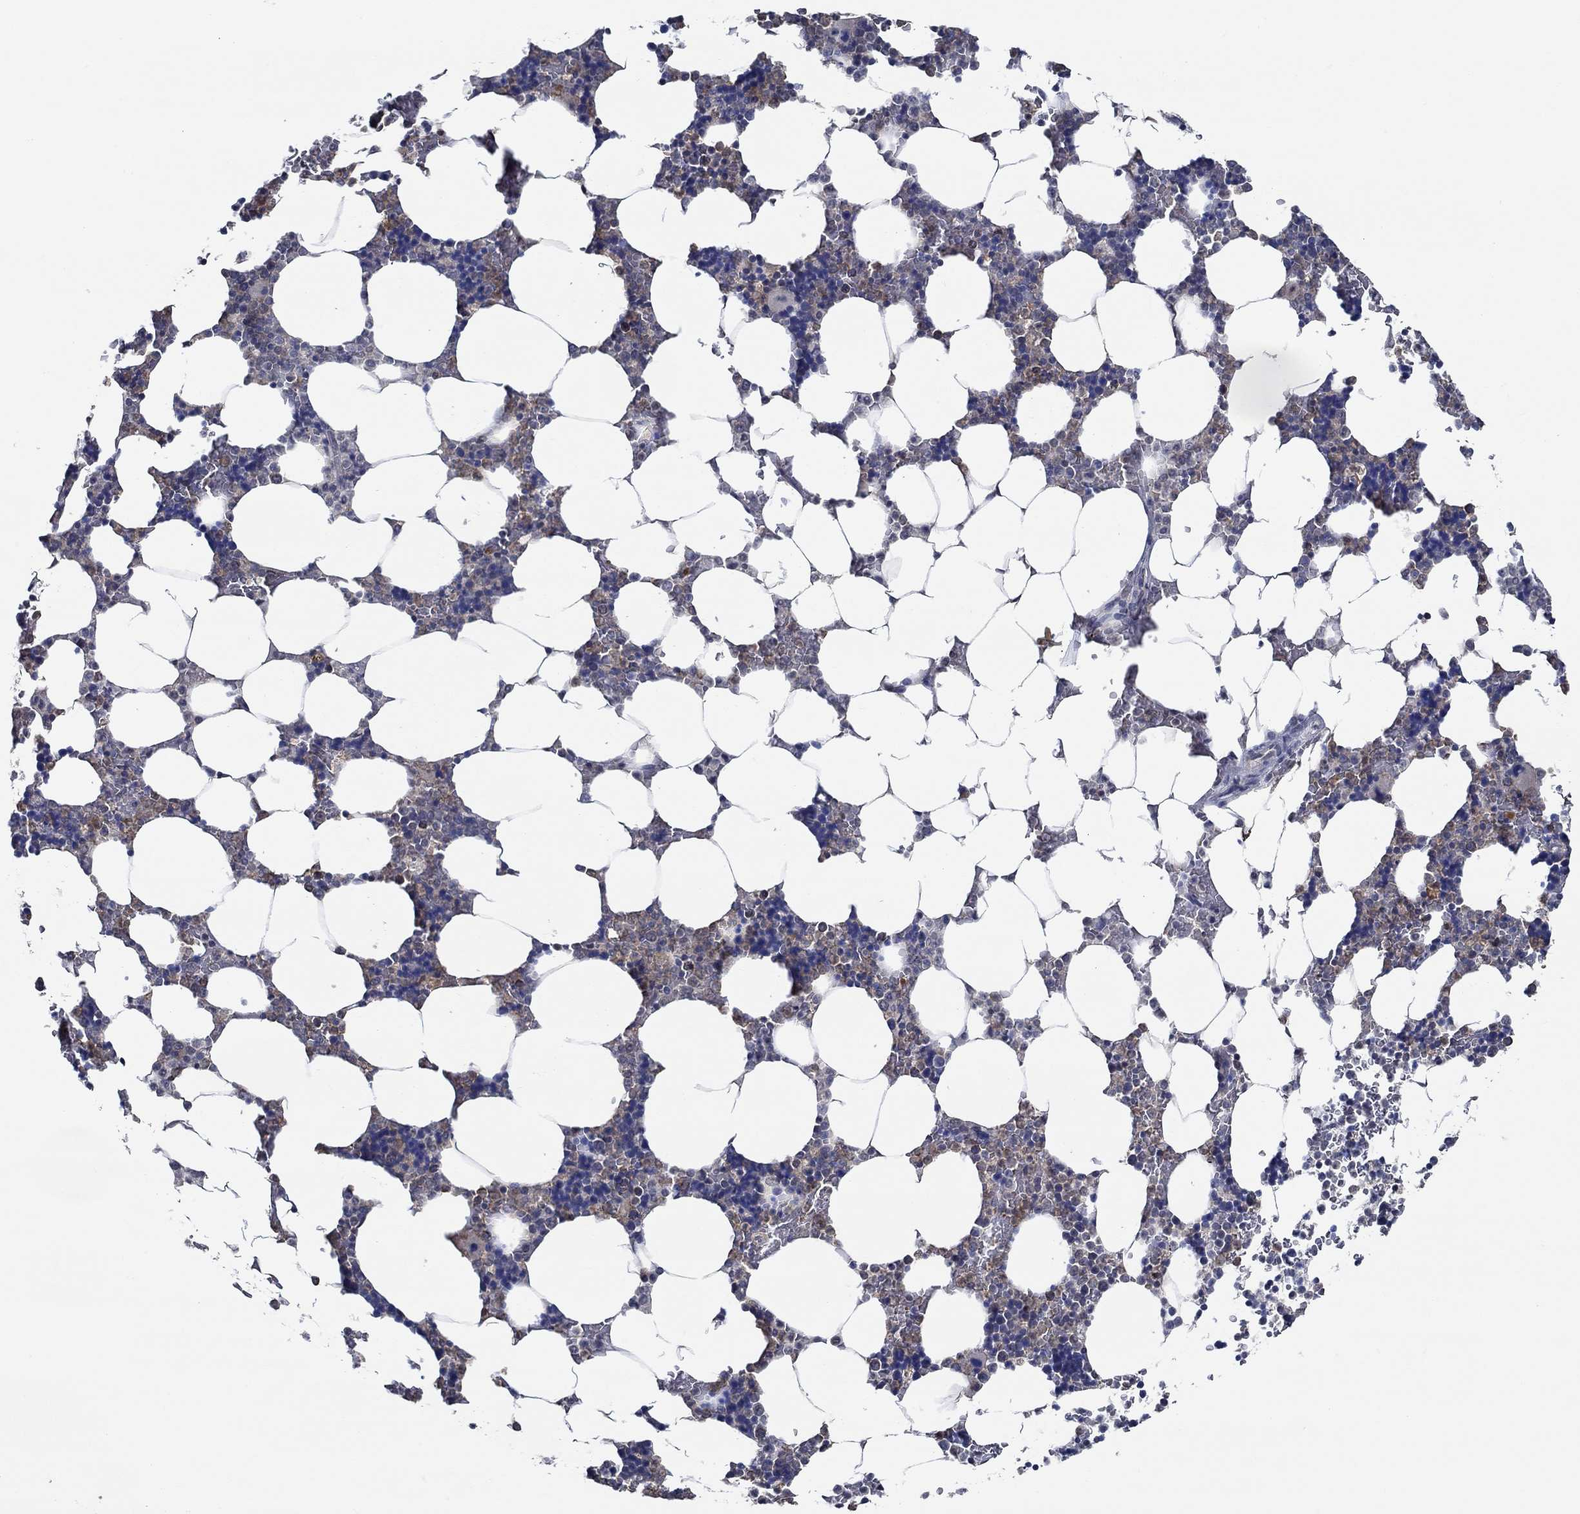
{"staining": {"intensity": "weak", "quantity": "25%-75%", "location": "cytoplasmic/membranous"}, "tissue": "bone marrow", "cell_type": "Hematopoietic cells", "image_type": "normal", "snomed": [{"axis": "morphology", "description": "Normal tissue, NOS"}, {"axis": "topography", "description": "Bone marrow"}], "caption": "Normal bone marrow demonstrates weak cytoplasmic/membranous positivity in about 25%-75% of hematopoietic cells, visualized by immunohistochemistry. Using DAB (brown) and hematoxylin (blue) stains, captured at high magnification using brightfield microscopy.", "gene": "DACT1", "patient": {"sex": "male", "age": 51}}